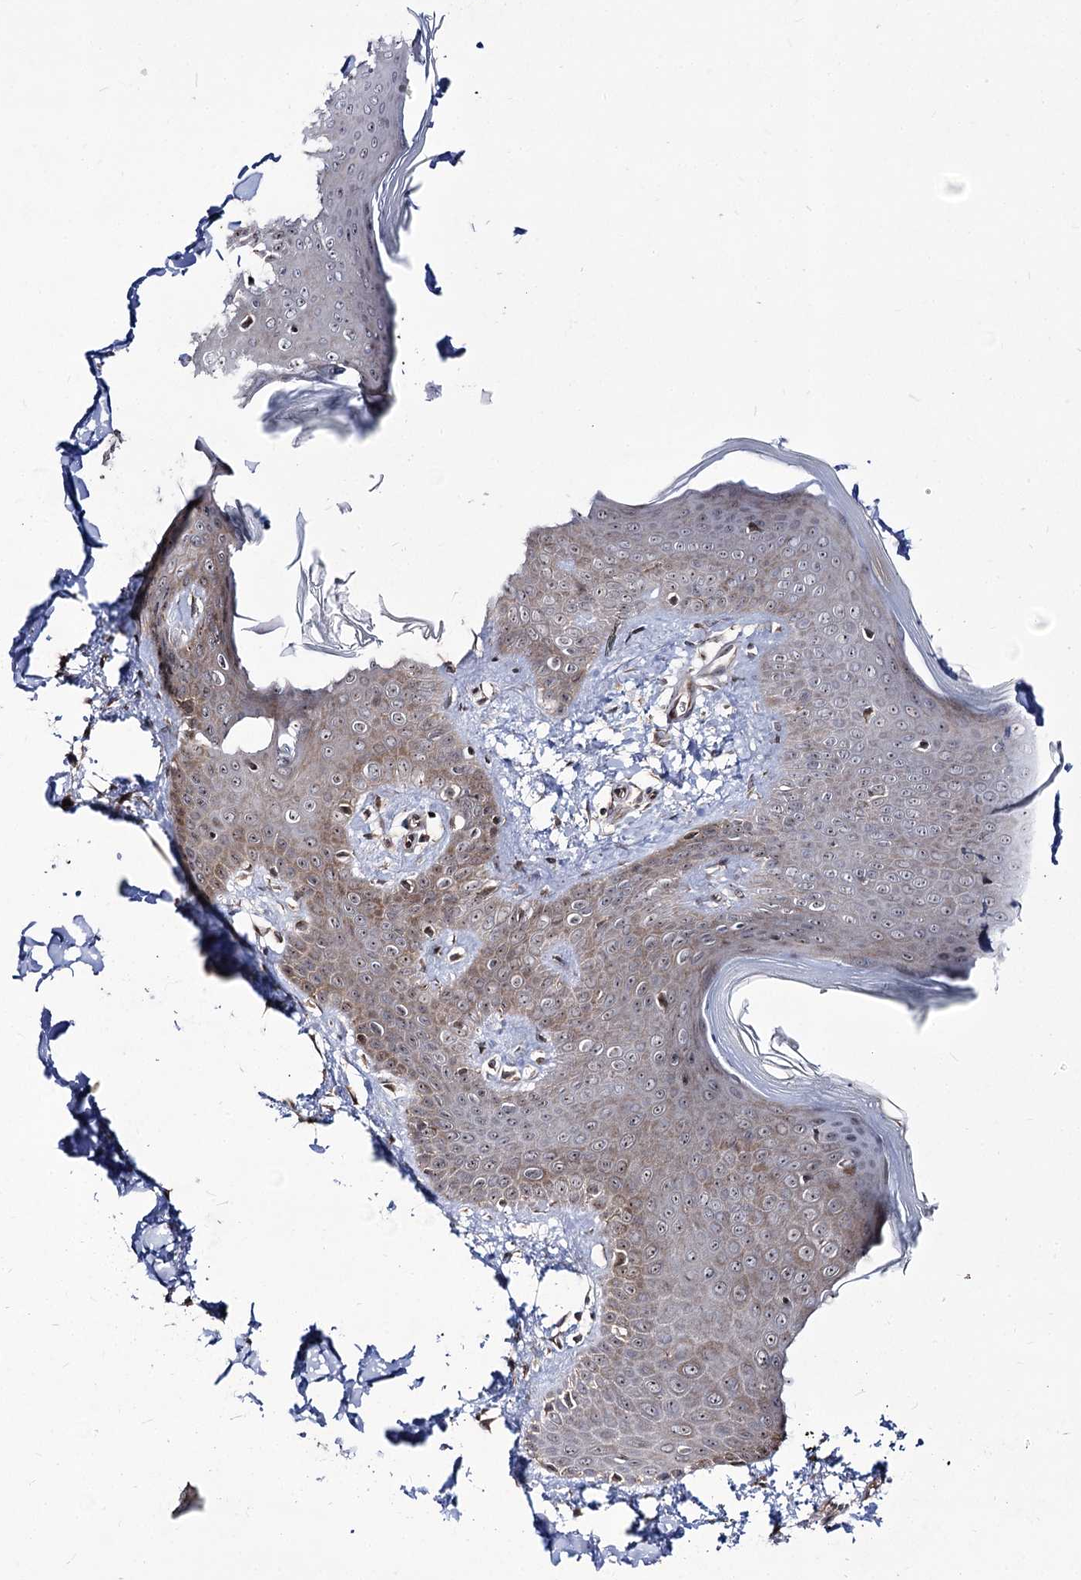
{"staining": {"intensity": "negative", "quantity": "none", "location": "none"}, "tissue": "skin", "cell_type": "Fibroblasts", "image_type": "normal", "snomed": [{"axis": "morphology", "description": "Normal tissue, NOS"}, {"axis": "topography", "description": "Skin"}], "caption": "IHC of normal human skin reveals no expression in fibroblasts.", "gene": "RRP9", "patient": {"sex": "male", "age": 36}}